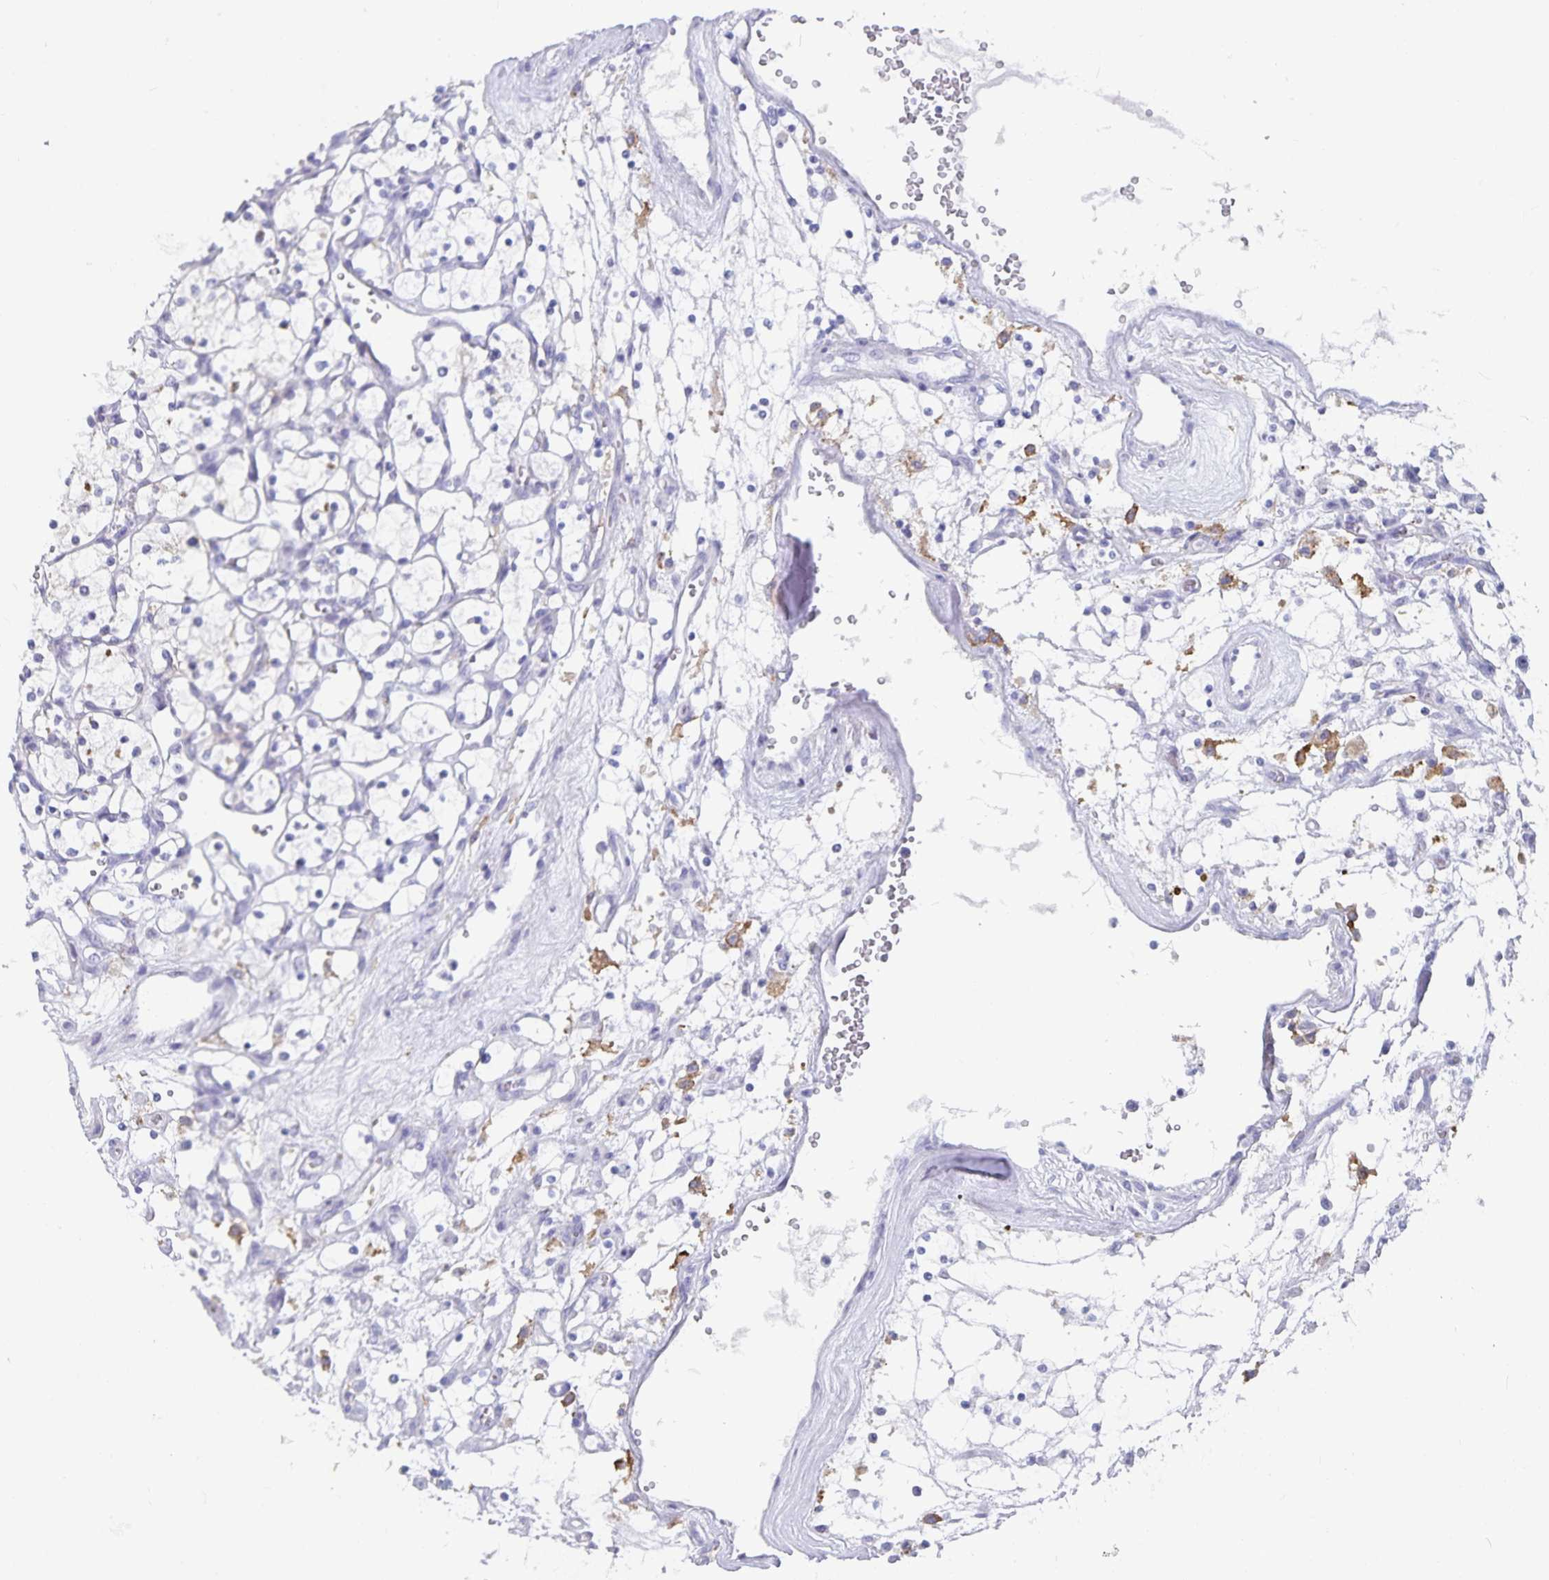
{"staining": {"intensity": "negative", "quantity": "none", "location": "none"}, "tissue": "renal cancer", "cell_type": "Tumor cells", "image_type": "cancer", "snomed": [{"axis": "morphology", "description": "Adenocarcinoma, NOS"}, {"axis": "topography", "description": "Kidney"}], "caption": "High power microscopy photomicrograph of an IHC histopathology image of adenocarcinoma (renal), revealing no significant expression in tumor cells.", "gene": "PLAC1", "patient": {"sex": "female", "age": 69}}